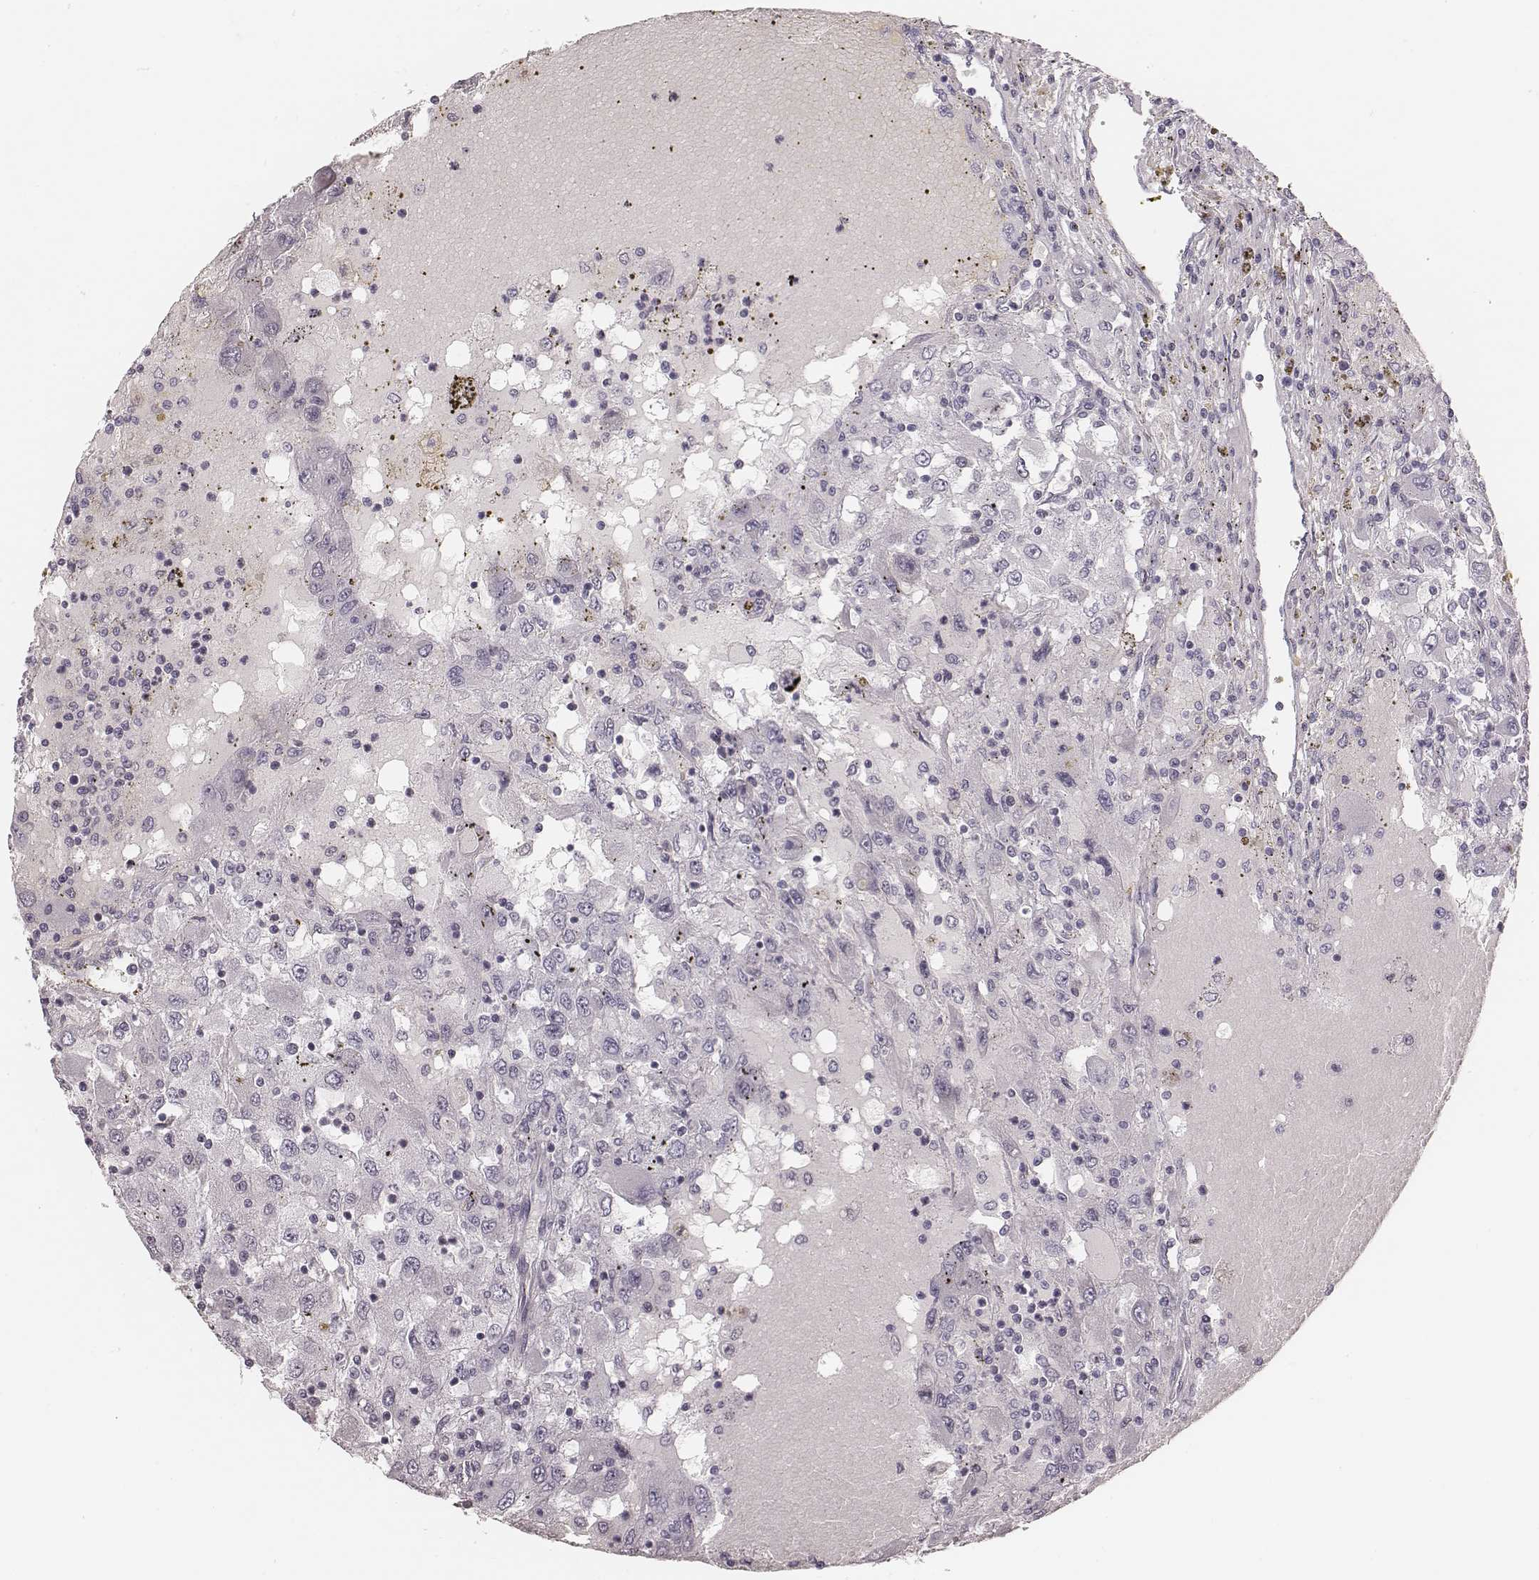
{"staining": {"intensity": "negative", "quantity": "none", "location": "none"}, "tissue": "renal cancer", "cell_type": "Tumor cells", "image_type": "cancer", "snomed": [{"axis": "morphology", "description": "Adenocarcinoma, NOS"}, {"axis": "topography", "description": "Kidney"}], "caption": "The histopathology image exhibits no significant expression in tumor cells of renal cancer (adenocarcinoma).", "gene": "S100Z", "patient": {"sex": "female", "age": 67}}